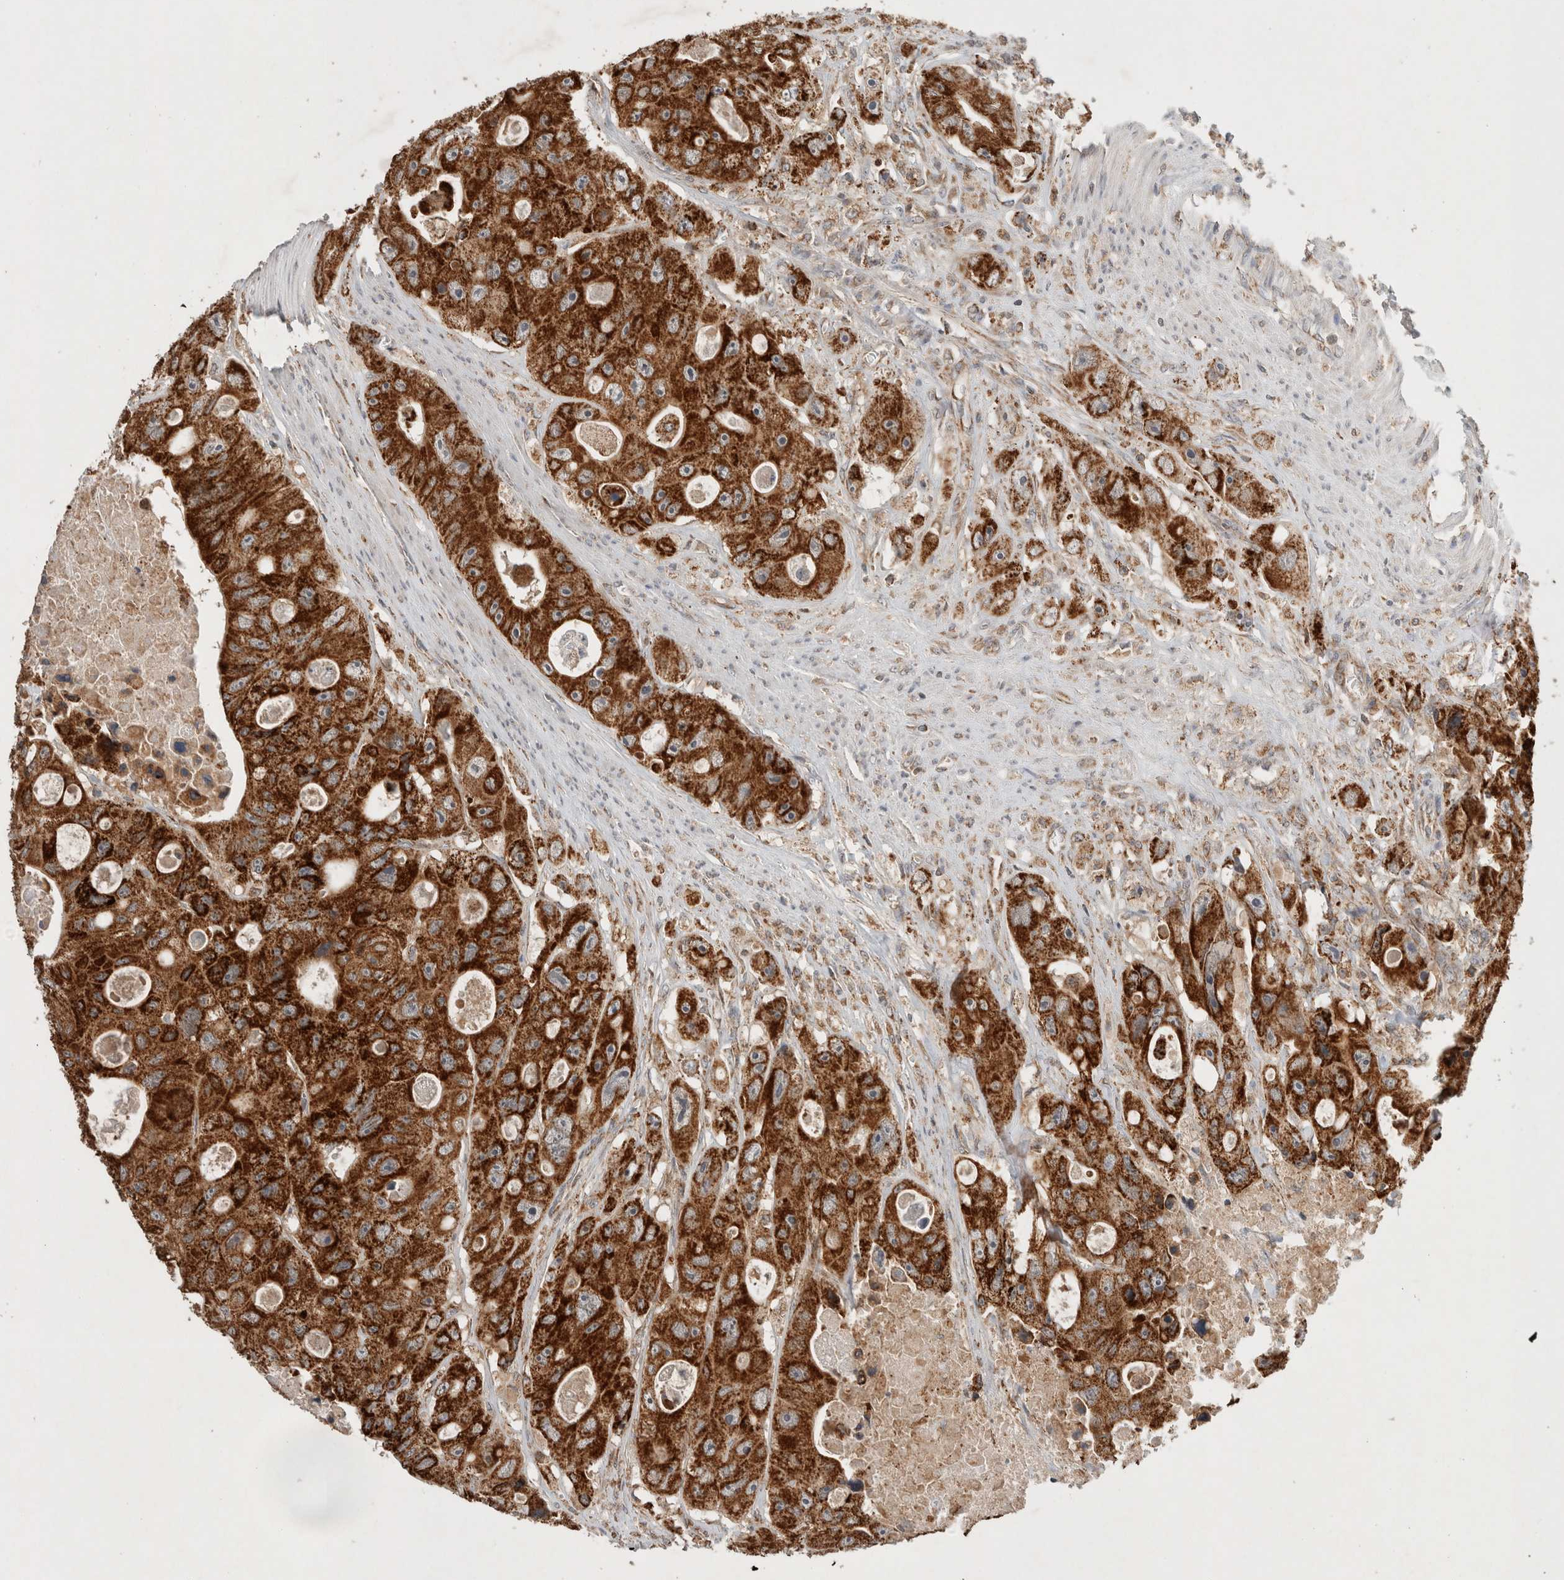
{"staining": {"intensity": "strong", "quantity": ">75%", "location": "cytoplasmic/membranous"}, "tissue": "colorectal cancer", "cell_type": "Tumor cells", "image_type": "cancer", "snomed": [{"axis": "morphology", "description": "Adenocarcinoma, NOS"}, {"axis": "topography", "description": "Colon"}], "caption": "About >75% of tumor cells in colorectal adenocarcinoma show strong cytoplasmic/membranous protein staining as visualized by brown immunohistochemical staining.", "gene": "AMPD1", "patient": {"sex": "female", "age": 46}}